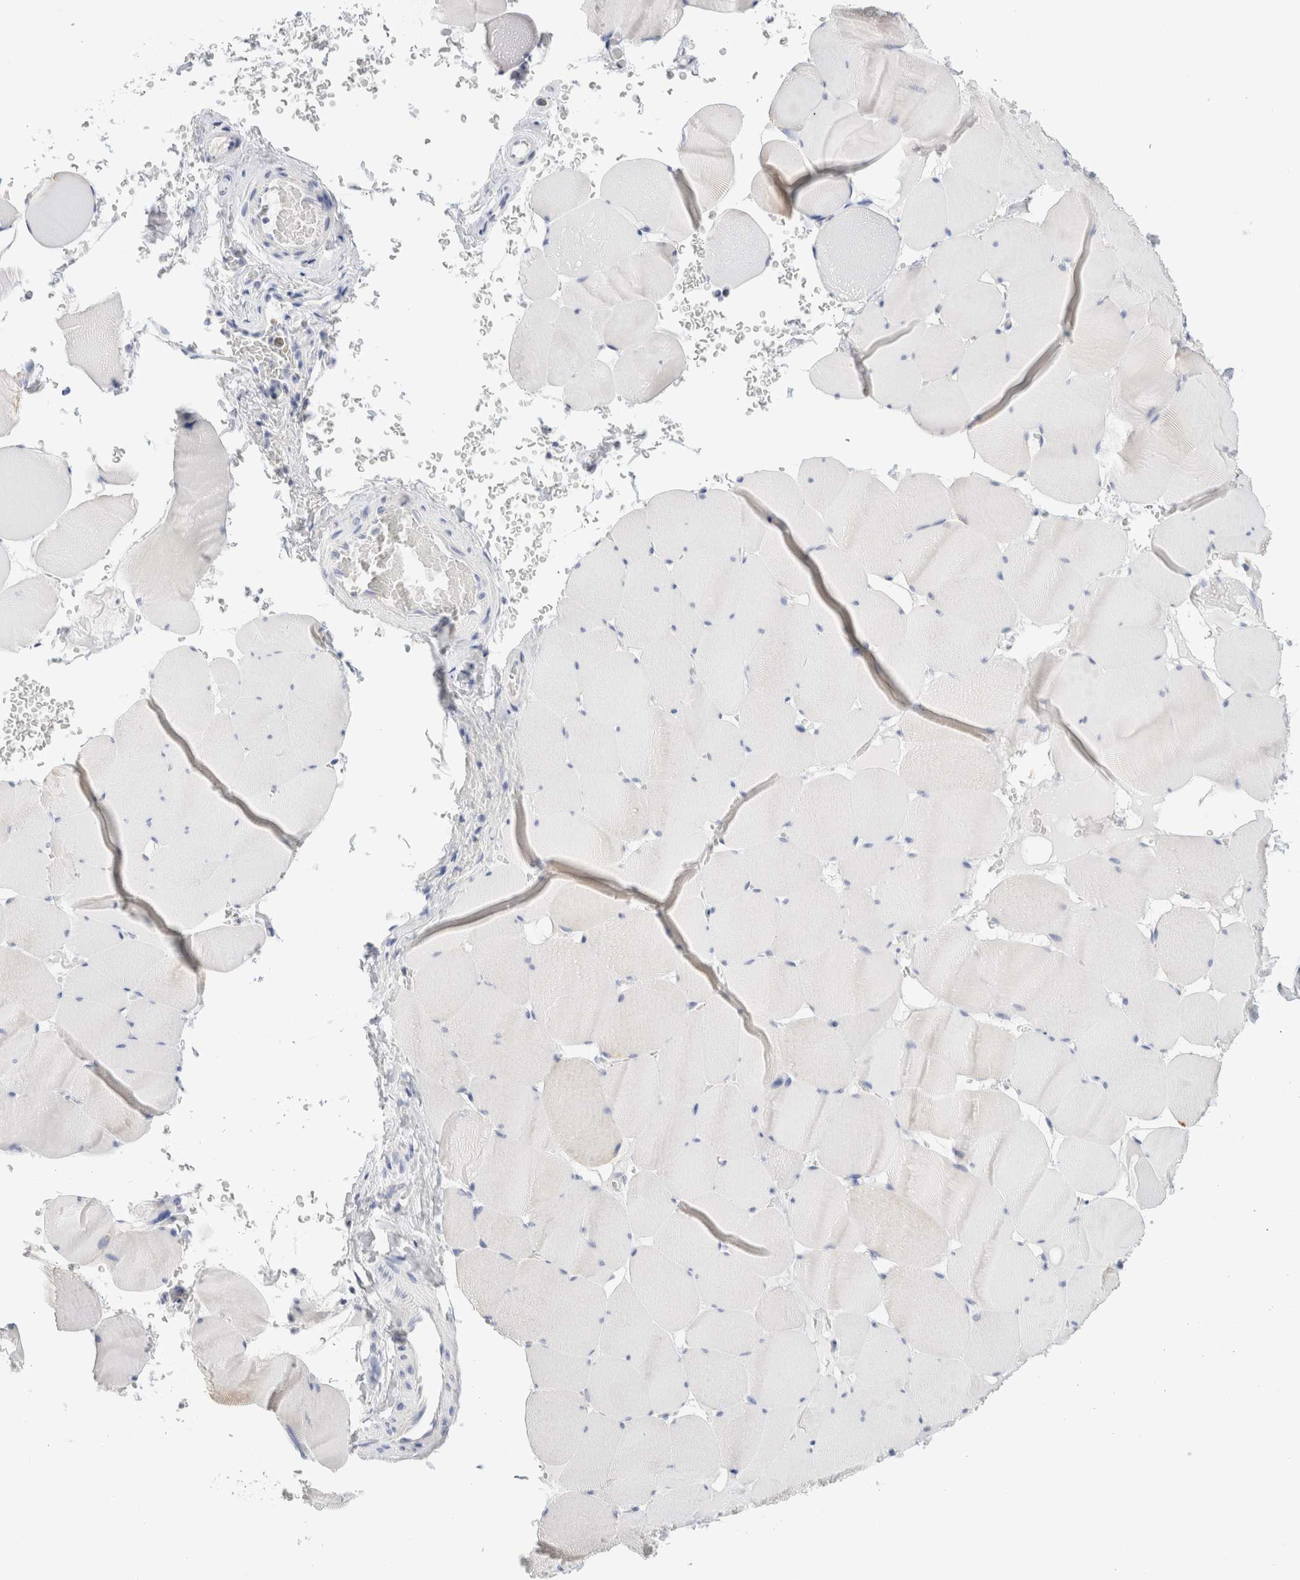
{"staining": {"intensity": "moderate", "quantity": "<25%", "location": "cytoplasmic/membranous"}, "tissue": "skeletal muscle", "cell_type": "Myocytes", "image_type": "normal", "snomed": [{"axis": "morphology", "description": "Normal tissue, NOS"}, {"axis": "topography", "description": "Skeletal muscle"}], "caption": "IHC photomicrograph of normal skeletal muscle: human skeletal muscle stained using immunohistochemistry (IHC) displays low levels of moderate protein expression localized specifically in the cytoplasmic/membranous of myocytes, appearing as a cytoplasmic/membranous brown color.", "gene": "GADD45G", "patient": {"sex": "male", "age": 62}}